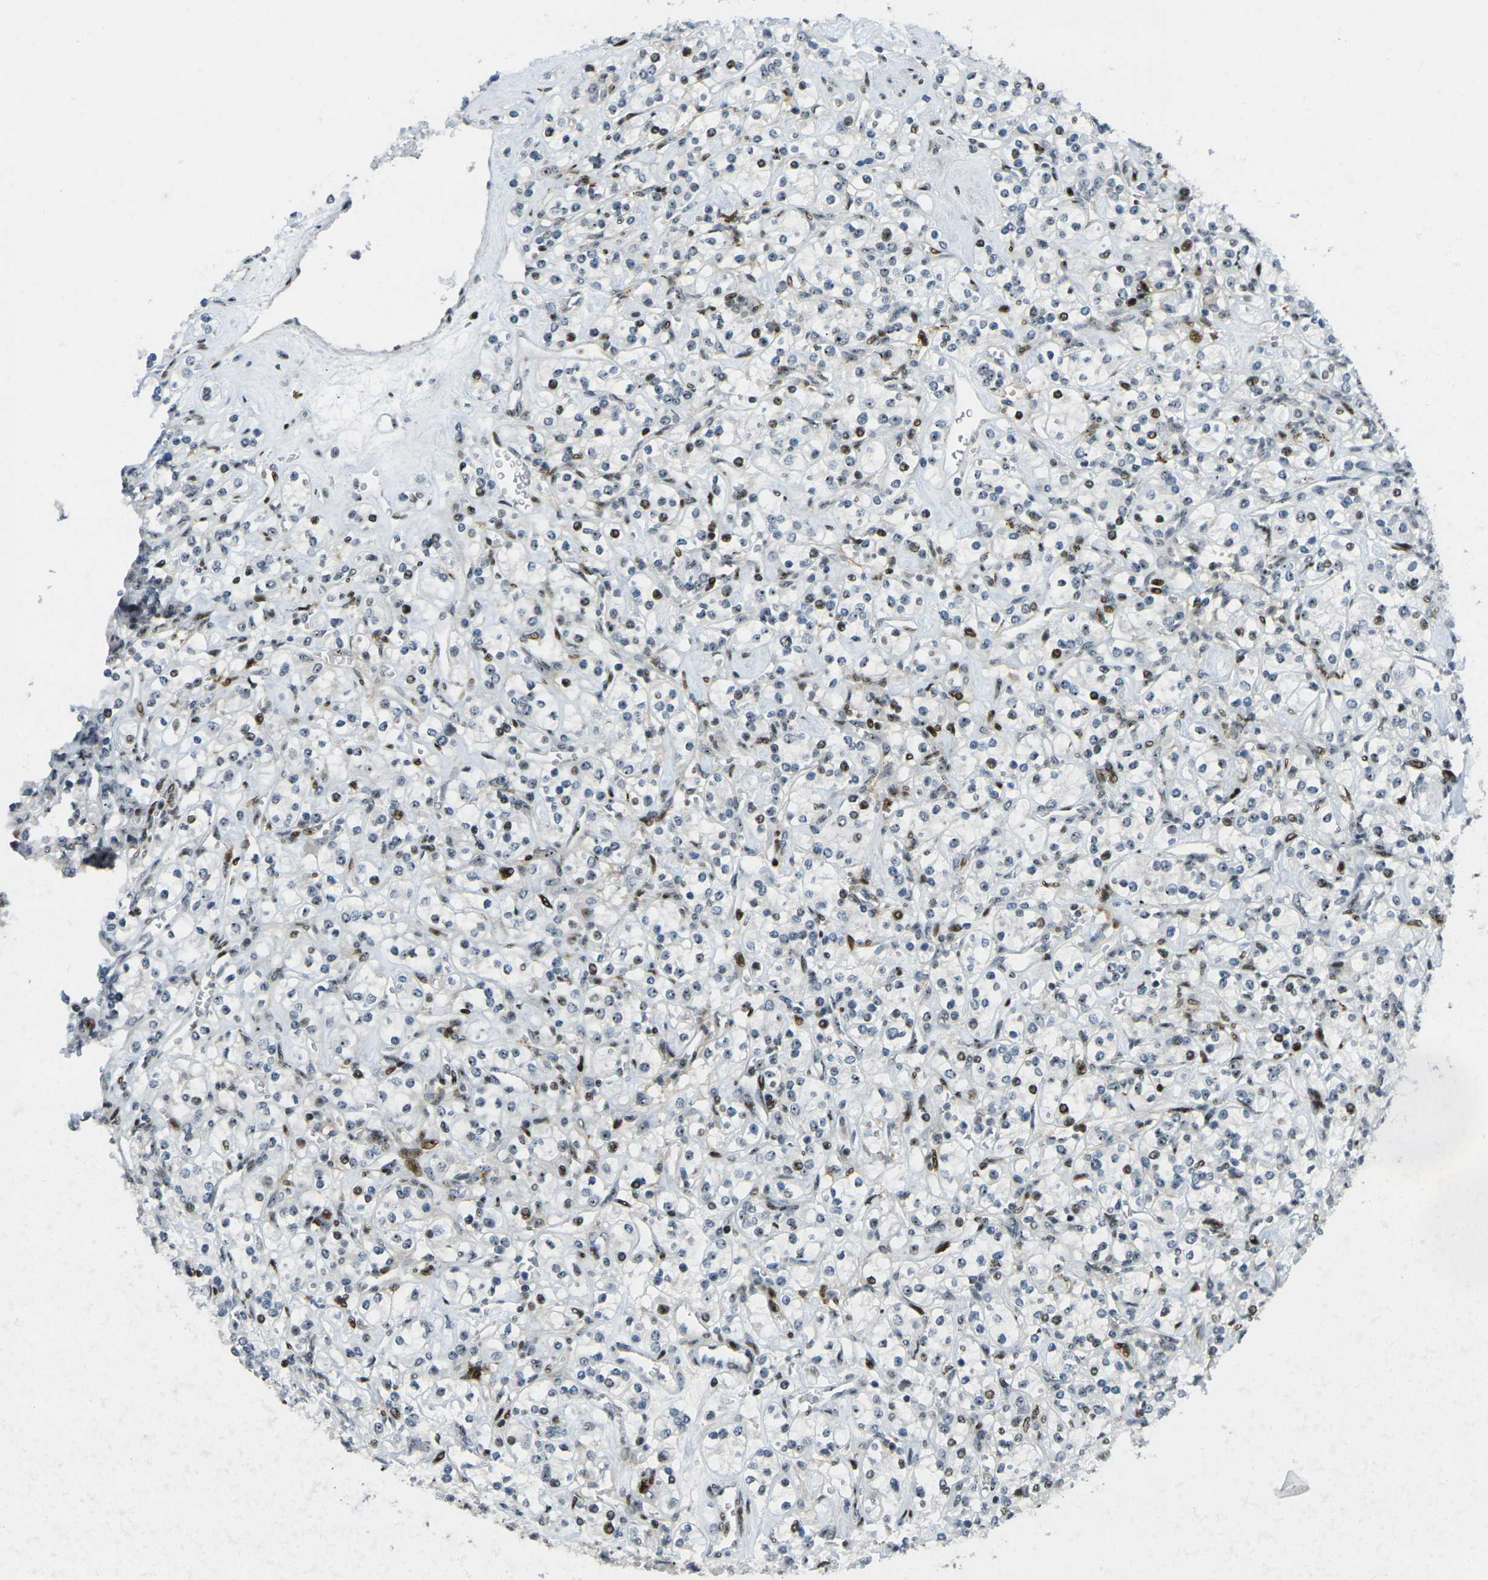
{"staining": {"intensity": "moderate", "quantity": "25%-75%", "location": "nuclear"}, "tissue": "renal cancer", "cell_type": "Tumor cells", "image_type": "cancer", "snomed": [{"axis": "morphology", "description": "Adenocarcinoma, NOS"}, {"axis": "topography", "description": "Kidney"}], "caption": "Protein staining of adenocarcinoma (renal) tissue exhibits moderate nuclear positivity in about 25%-75% of tumor cells. (DAB (3,3'-diaminobenzidine) IHC, brown staining for protein, blue staining for nuclei).", "gene": "UBE2C", "patient": {"sex": "male", "age": 77}}